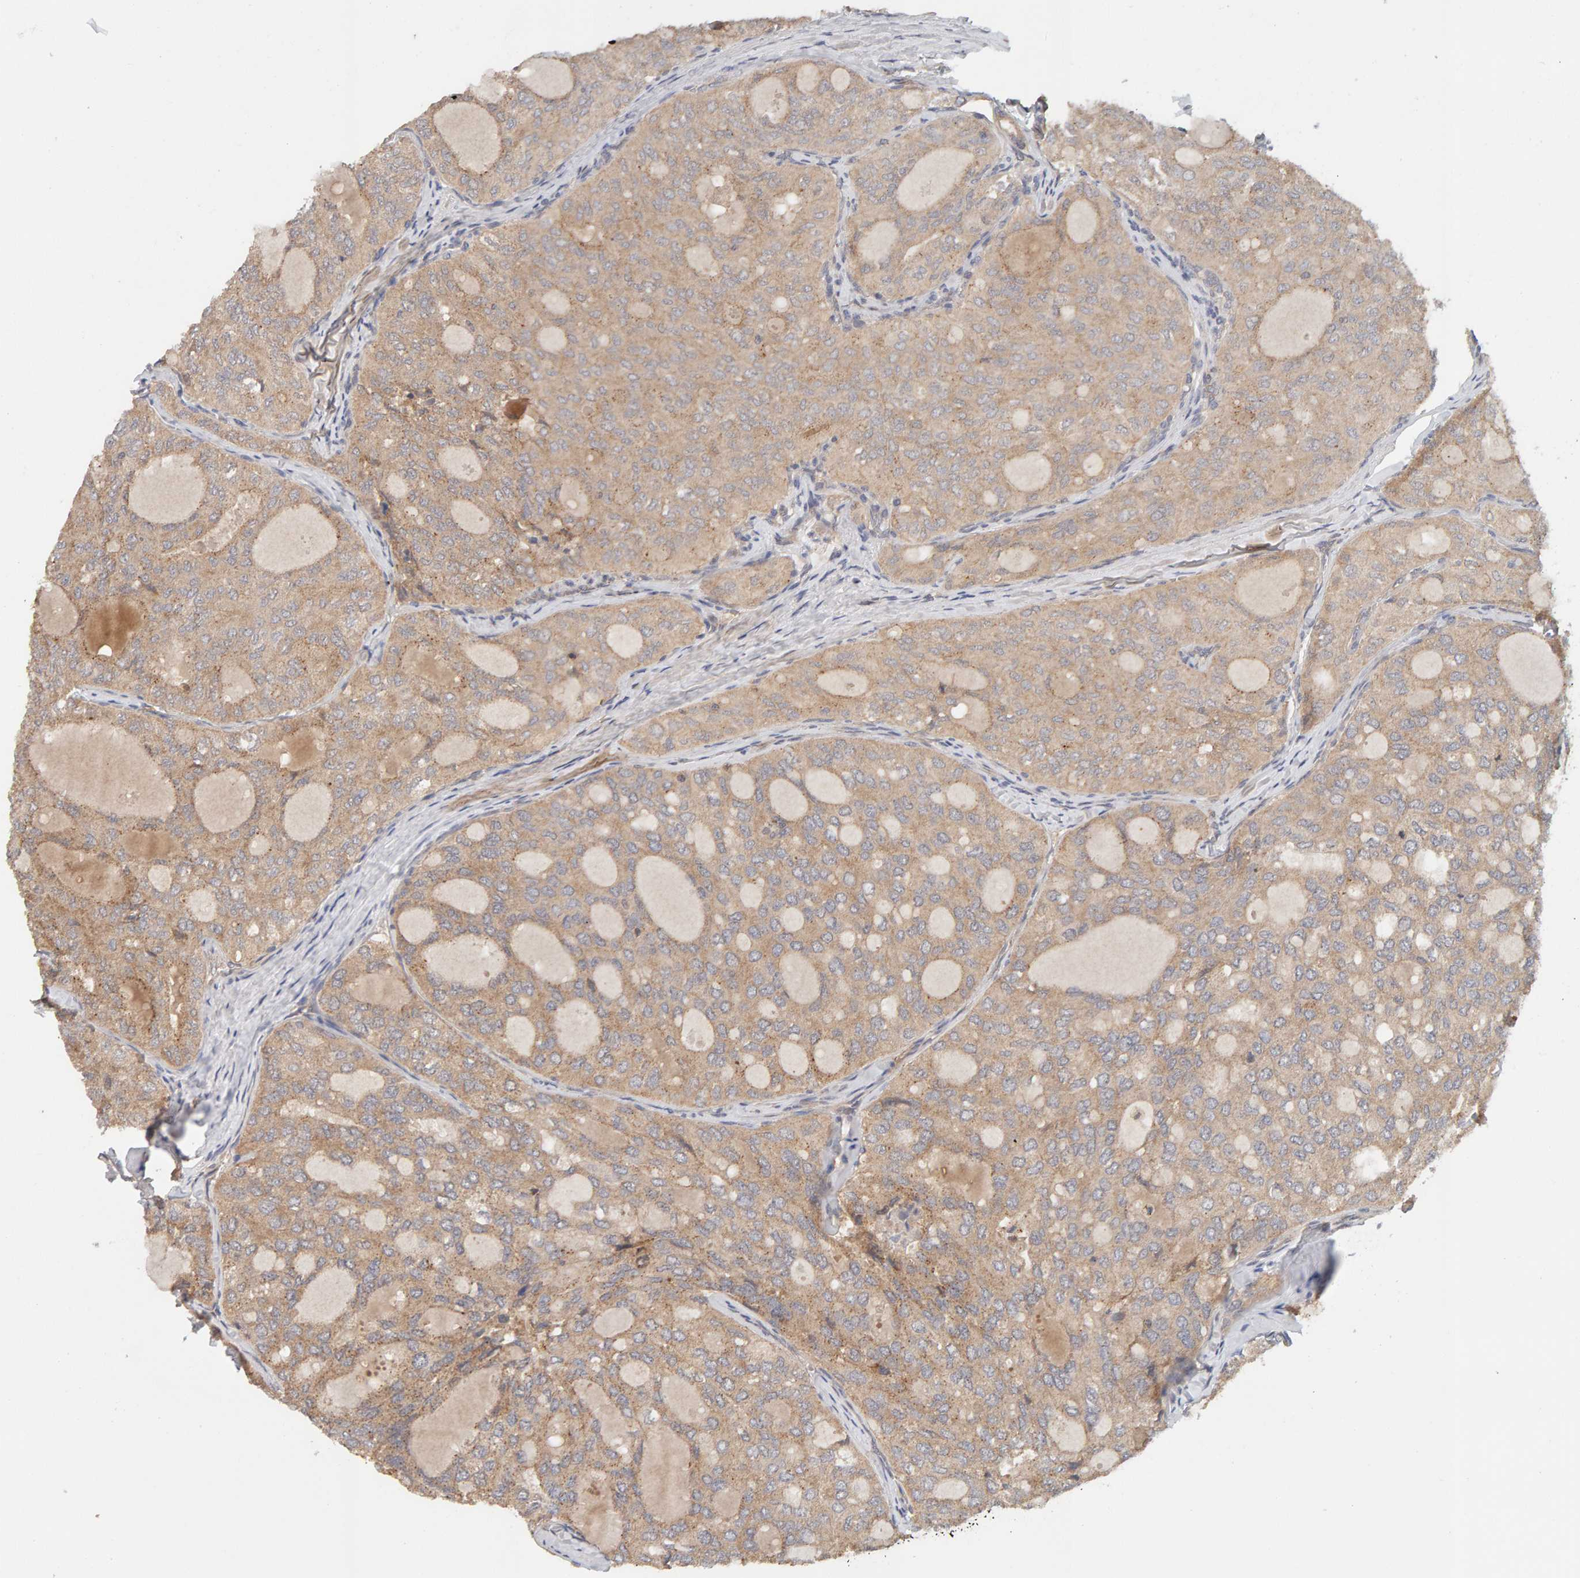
{"staining": {"intensity": "weak", "quantity": ">75%", "location": "cytoplasmic/membranous"}, "tissue": "thyroid cancer", "cell_type": "Tumor cells", "image_type": "cancer", "snomed": [{"axis": "morphology", "description": "Follicular adenoma carcinoma, NOS"}, {"axis": "topography", "description": "Thyroid gland"}], "caption": "There is low levels of weak cytoplasmic/membranous positivity in tumor cells of thyroid cancer, as demonstrated by immunohistochemical staining (brown color).", "gene": "DNAJC7", "patient": {"sex": "male", "age": 75}}